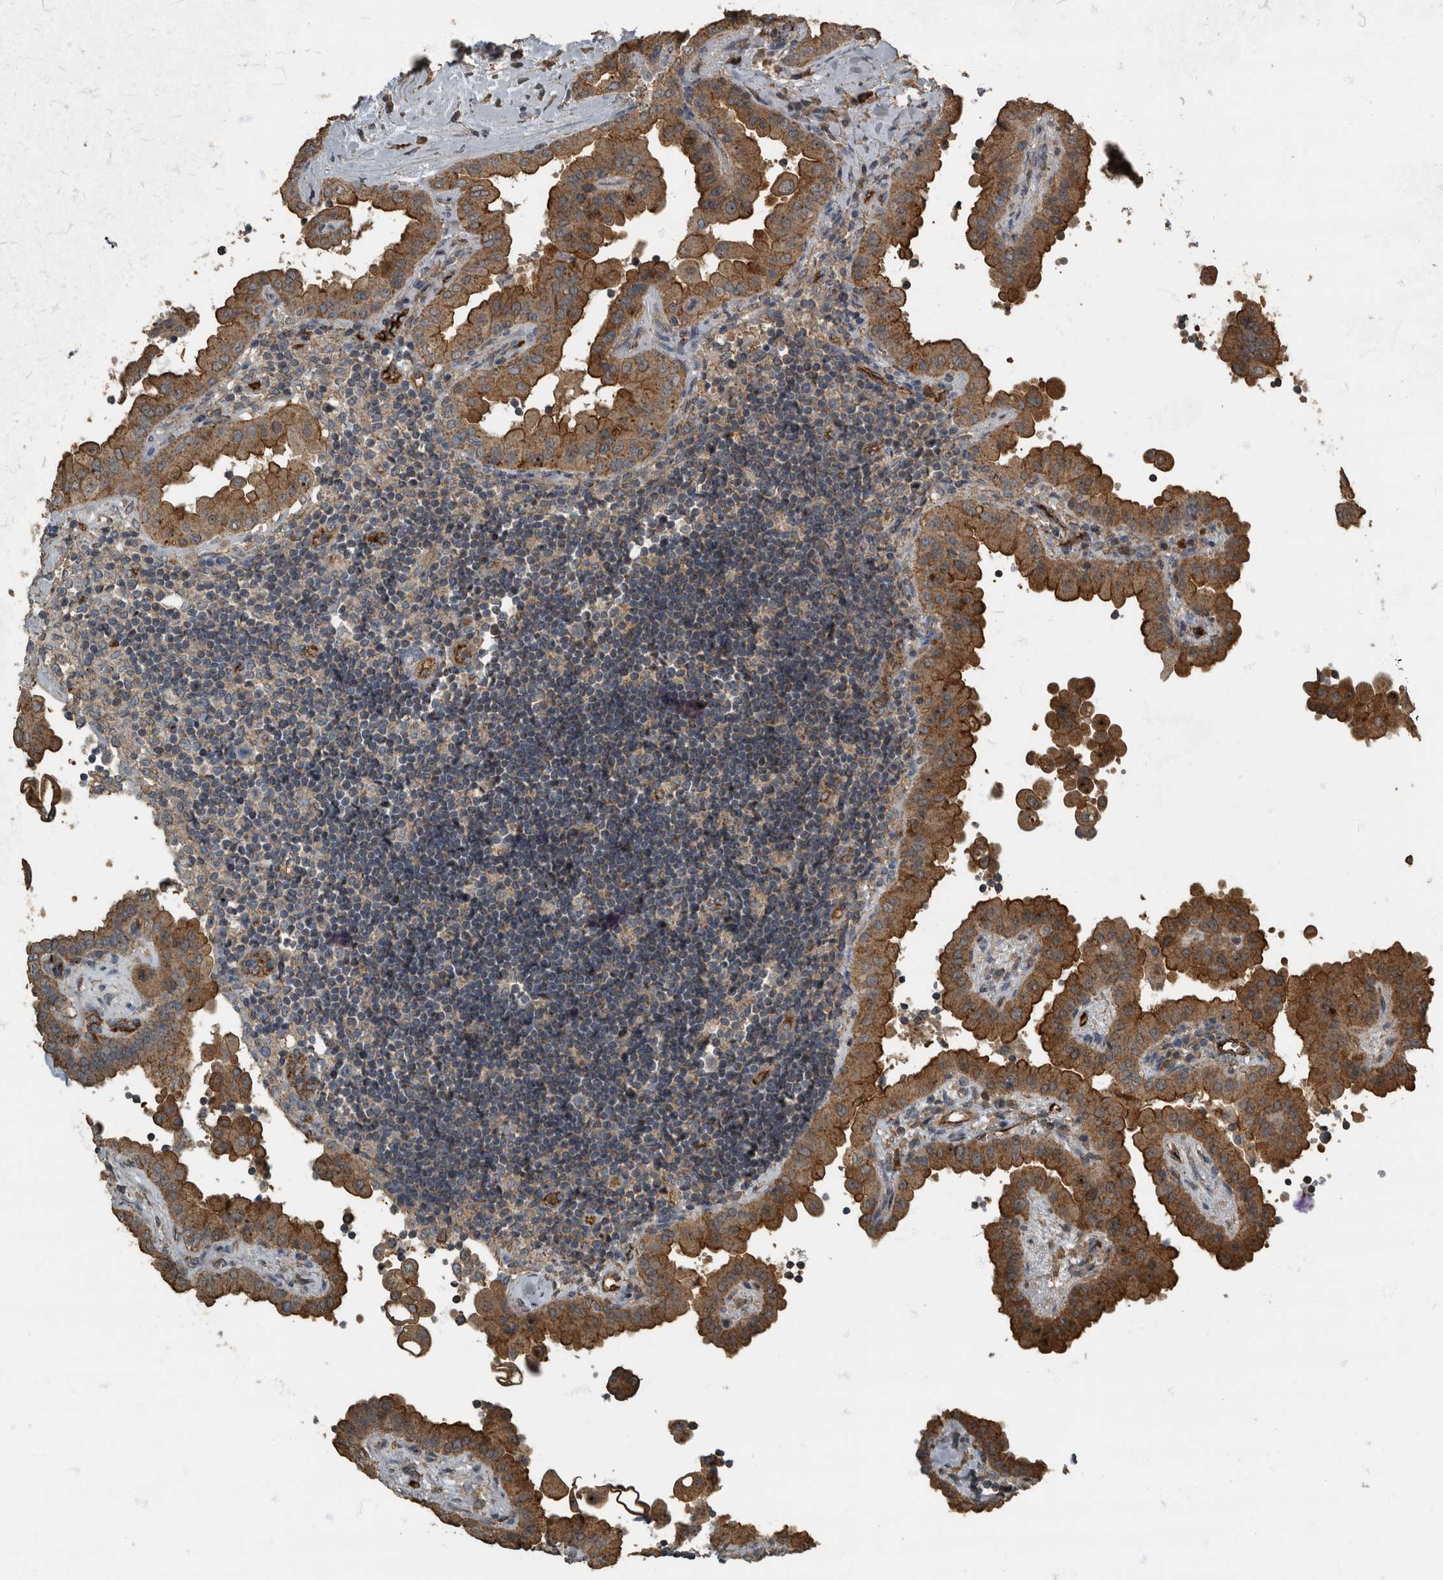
{"staining": {"intensity": "moderate", "quantity": ">75%", "location": "cytoplasmic/membranous"}, "tissue": "thyroid cancer", "cell_type": "Tumor cells", "image_type": "cancer", "snomed": [{"axis": "morphology", "description": "Papillary adenocarcinoma, NOS"}, {"axis": "topography", "description": "Thyroid gland"}], "caption": "Immunohistochemistry micrograph of thyroid cancer (papillary adenocarcinoma) stained for a protein (brown), which shows medium levels of moderate cytoplasmic/membranous expression in about >75% of tumor cells.", "gene": "IL15RA", "patient": {"sex": "male", "age": 33}}